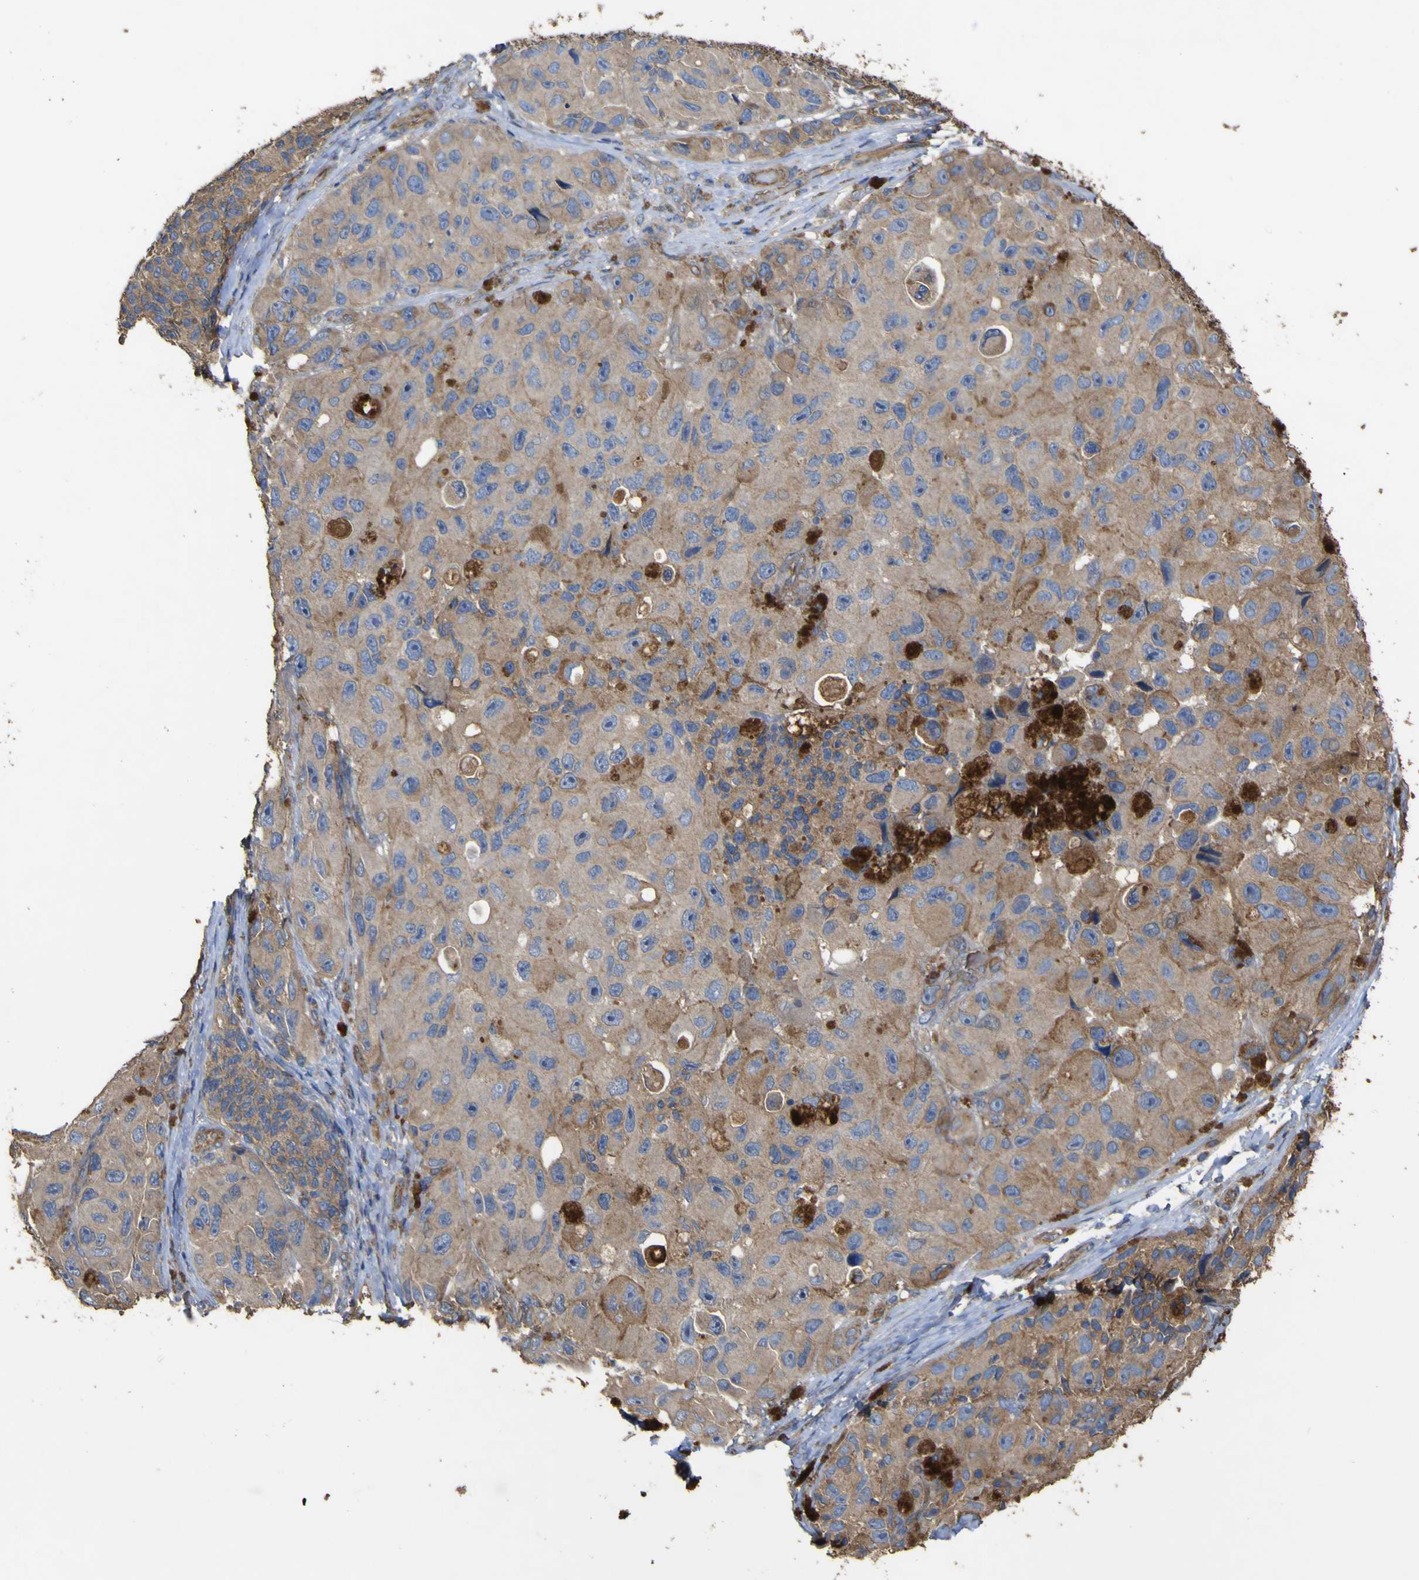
{"staining": {"intensity": "moderate", "quantity": ">75%", "location": "cytoplasmic/membranous"}, "tissue": "melanoma", "cell_type": "Tumor cells", "image_type": "cancer", "snomed": [{"axis": "morphology", "description": "Malignant melanoma, NOS"}, {"axis": "topography", "description": "Skin"}], "caption": "Immunohistochemistry (IHC) image of human melanoma stained for a protein (brown), which shows medium levels of moderate cytoplasmic/membranous positivity in about >75% of tumor cells.", "gene": "TNFSF15", "patient": {"sex": "female", "age": 73}}